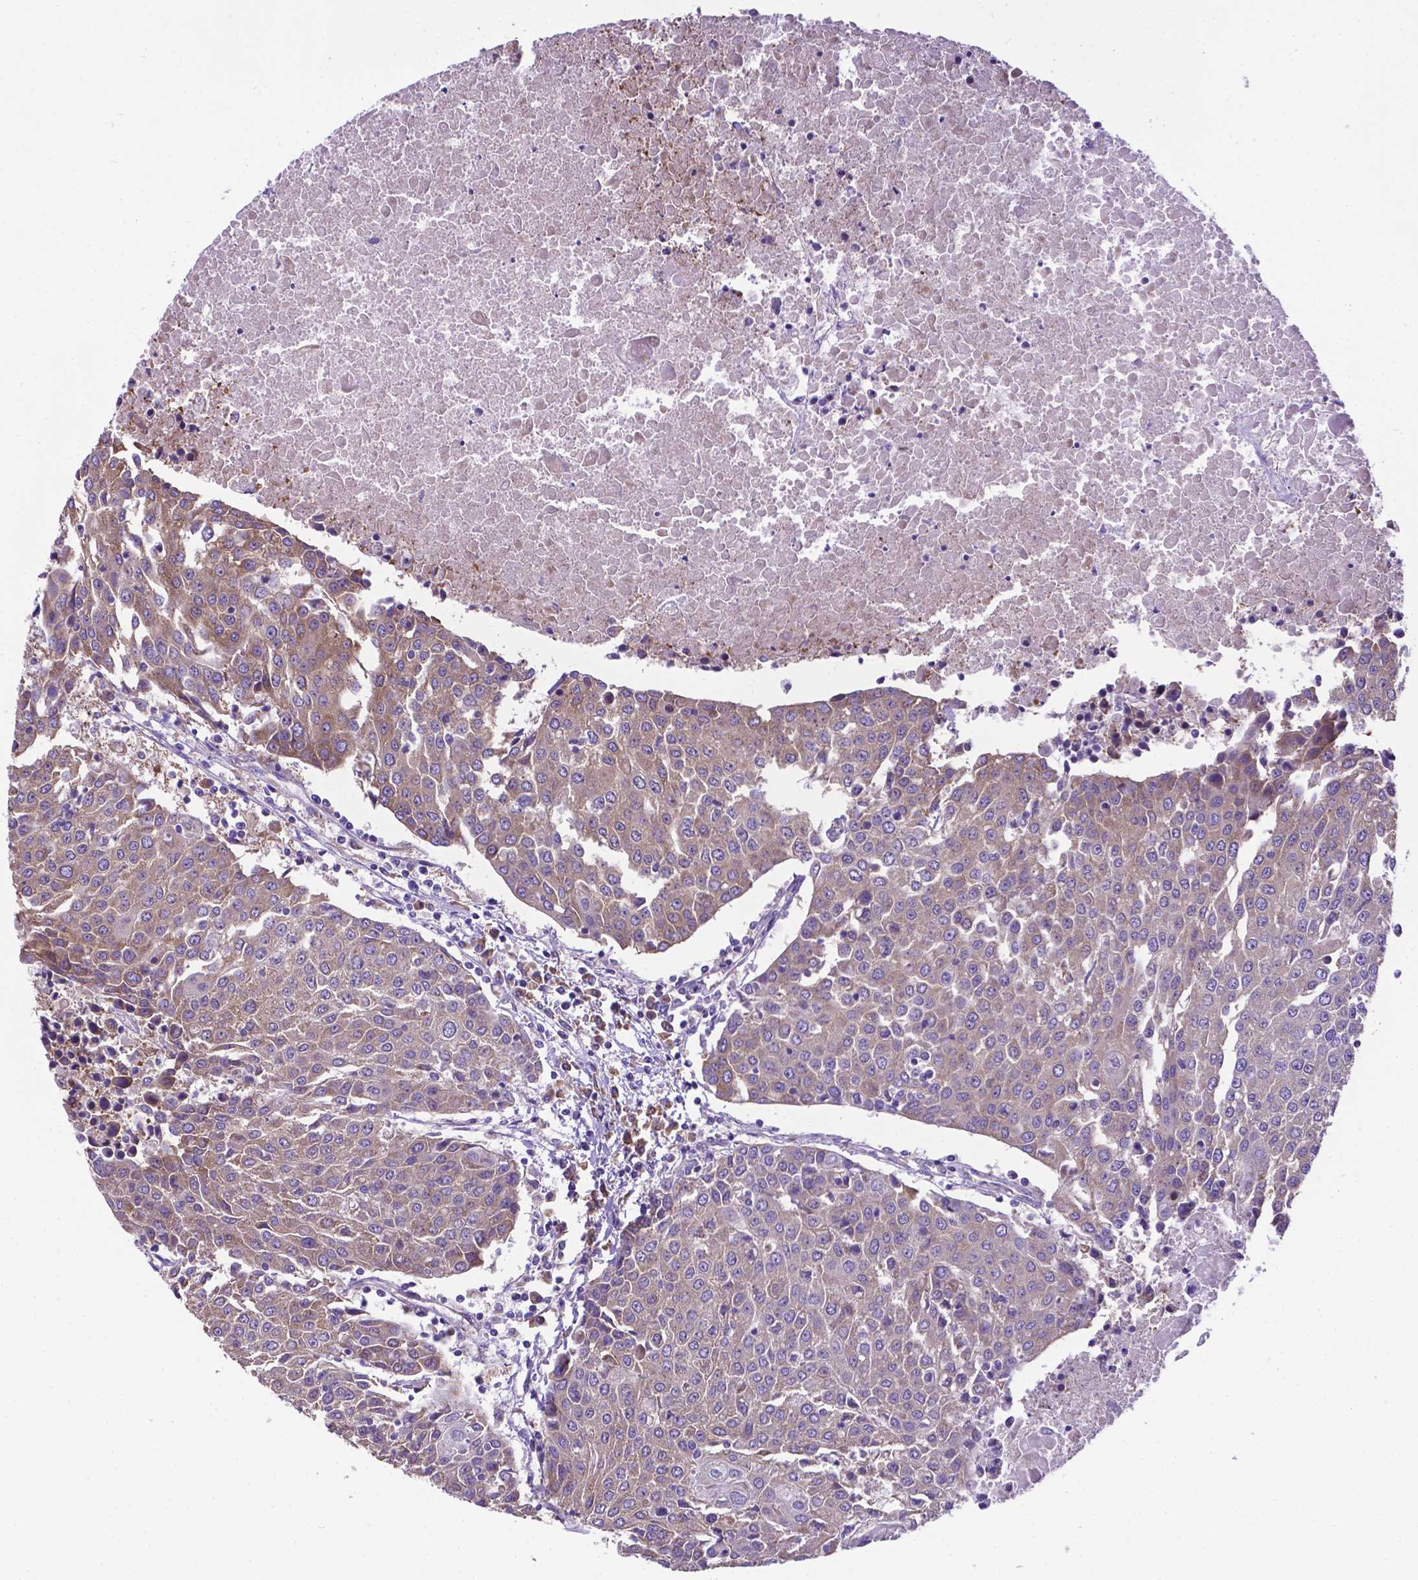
{"staining": {"intensity": "moderate", "quantity": ">75%", "location": "cytoplasmic/membranous"}, "tissue": "urothelial cancer", "cell_type": "Tumor cells", "image_type": "cancer", "snomed": [{"axis": "morphology", "description": "Urothelial carcinoma, High grade"}, {"axis": "topography", "description": "Urinary bladder"}], "caption": "Immunohistochemical staining of human high-grade urothelial carcinoma reveals medium levels of moderate cytoplasmic/membranous protein staining in approximately >75% of tumor cells. The staining was performed using DAB to visualize the protein expression in brown, while the nuclei were stained in blue with hematoxylin (Magnification: 20x).", "gene": "RPL6", "patient": {"sex": "female", "age": 85}}